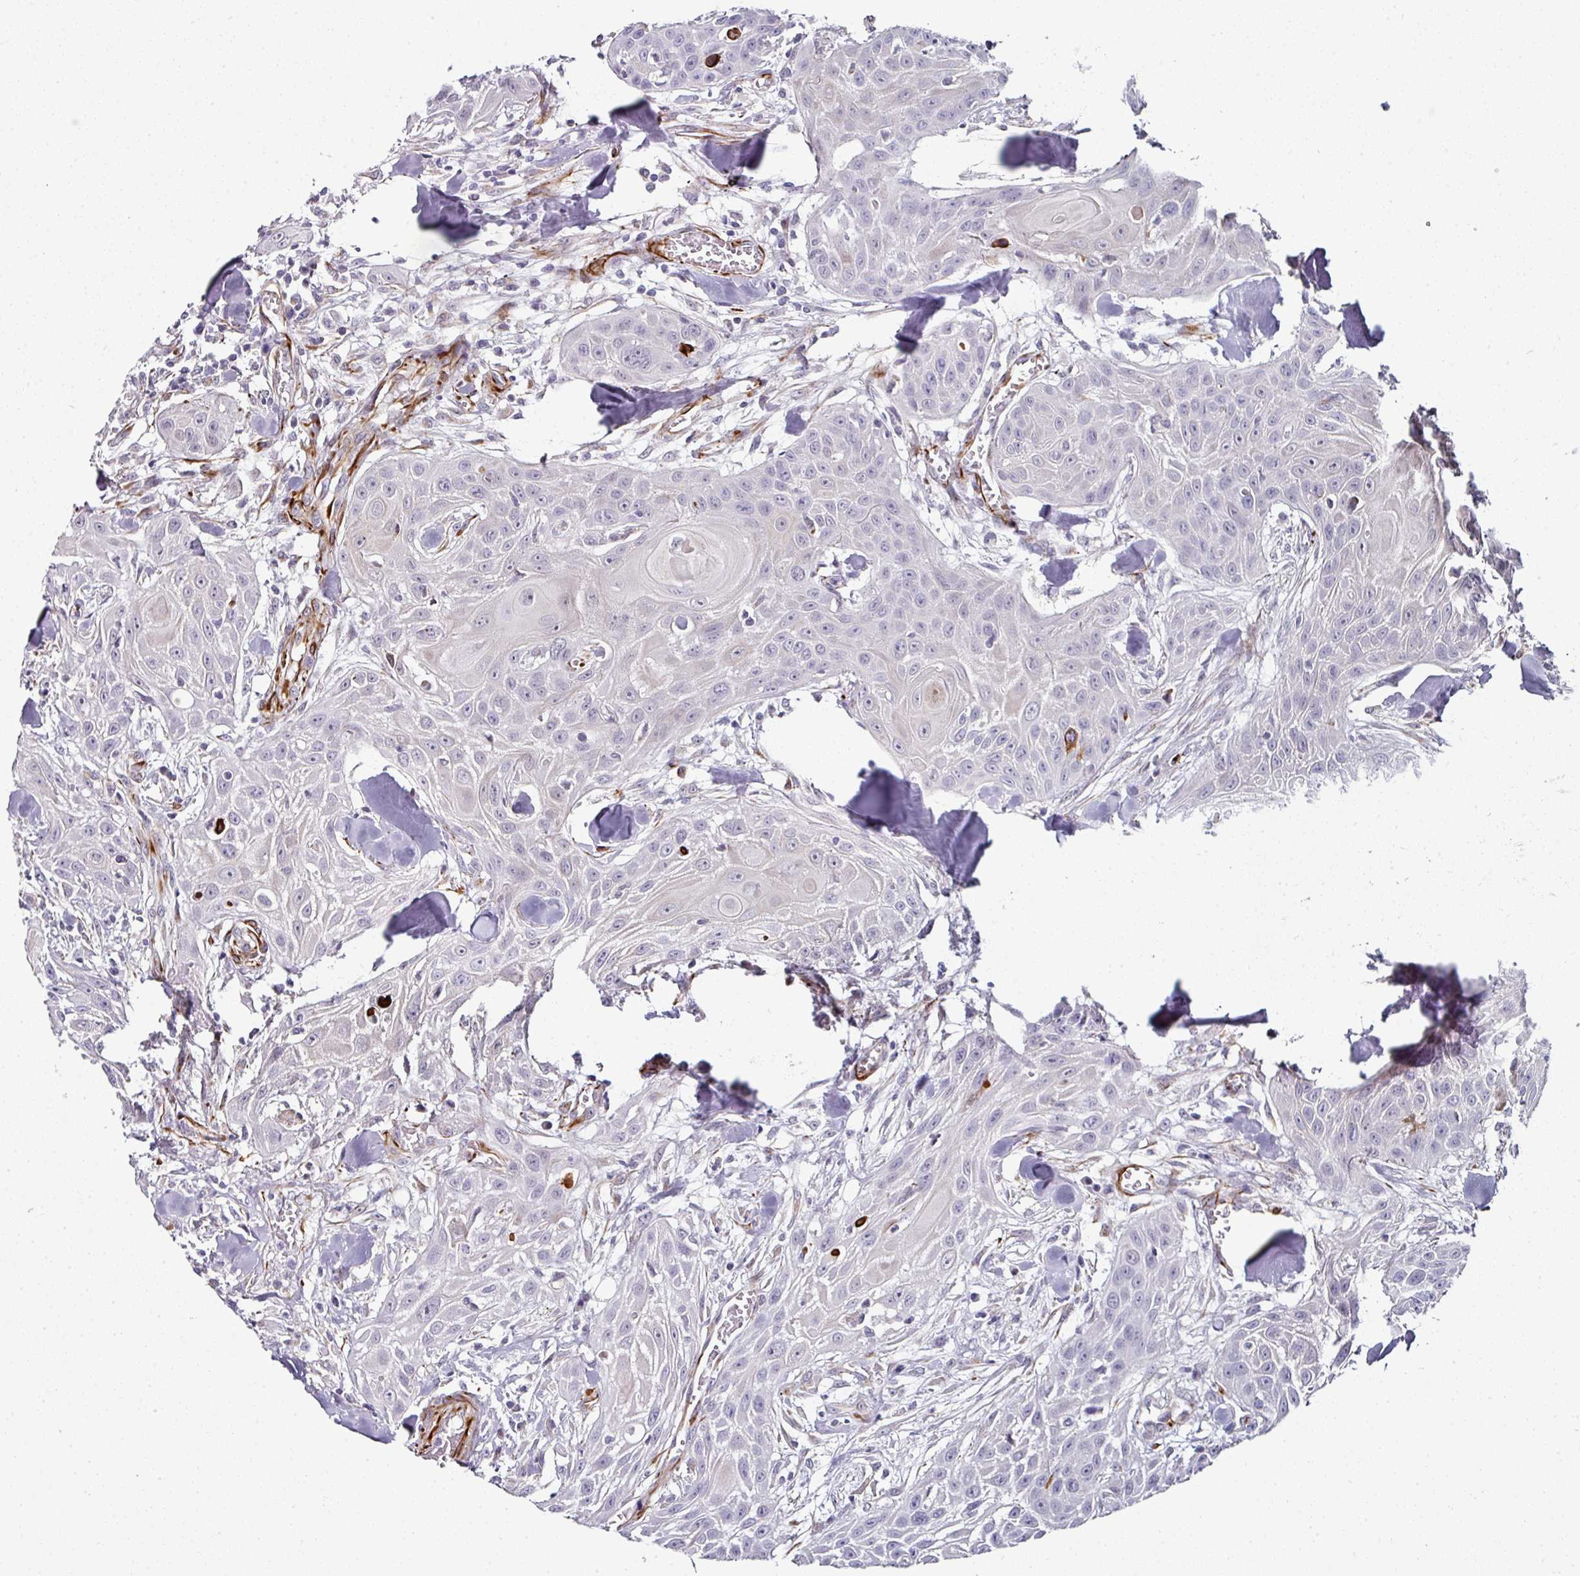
{"staining": {"intensity": "negative", "quantity": "none", "location": "none"}, "tissue": "head and neck cancer", "cell_type": "Tumor cells", "image_type": "cancer", "snomed": [{"axis": "morphology", "description": "Squamous cell carcinoma, NOS"}, {"axis": "topography", "description": "Lymph node"}, {"axis": "topography", "description": "Salivary gland"}, {"axis": "topography", "description": "Head-Neck"}], "caption": "Immunohistochemistry of human head and neck squamous cell carcinoma demonstrates no expression in tumor cells. The staining is performed using DAB brown chromogen with nuclei counter-stained in using hematoxylin.", "gene": "TMPRSS9", "patient": {"sex": "female", "age": 74}}